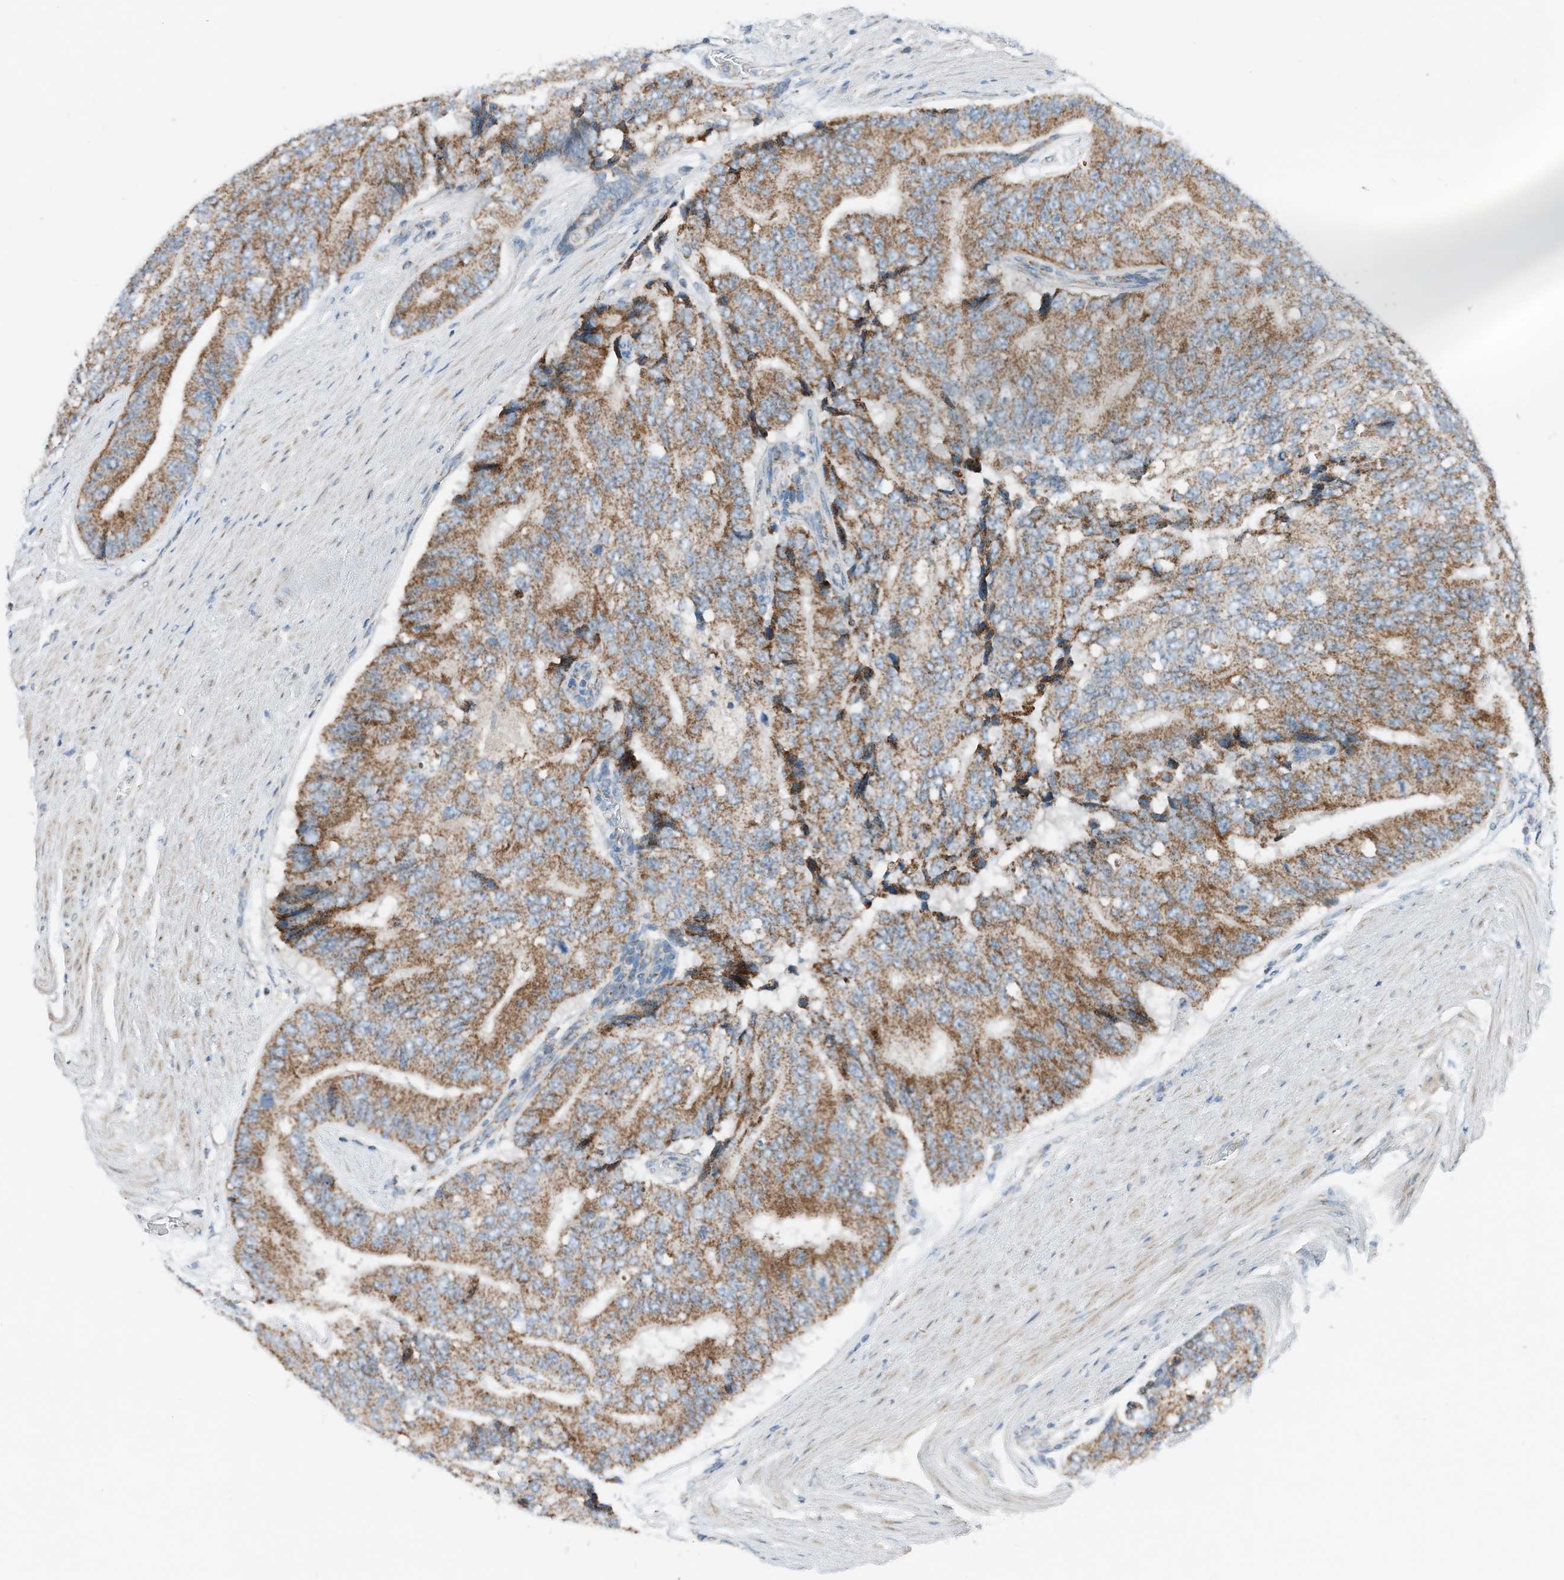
{"staining": {"intensity": "strong", "quantity": ">75%", "location": "cytoplasmic/membranous"}, "tissue": "prostate cancer", "cell_type": "Tumor cells", "image_type": "cancer", "snomed": [{"axis": "morphology", "description": "Adenocarcinoma, High grade"}, {"axis": "topography", "description": "Prostate"}], "caption": "DAB immunohistochemical staining of prostate cancer displays strong cytoplasmic/membranous protein expression in approximately >75% of tumor cells.", "gene": "RMND1", "patient": {"sex": "male", "age": 70}}